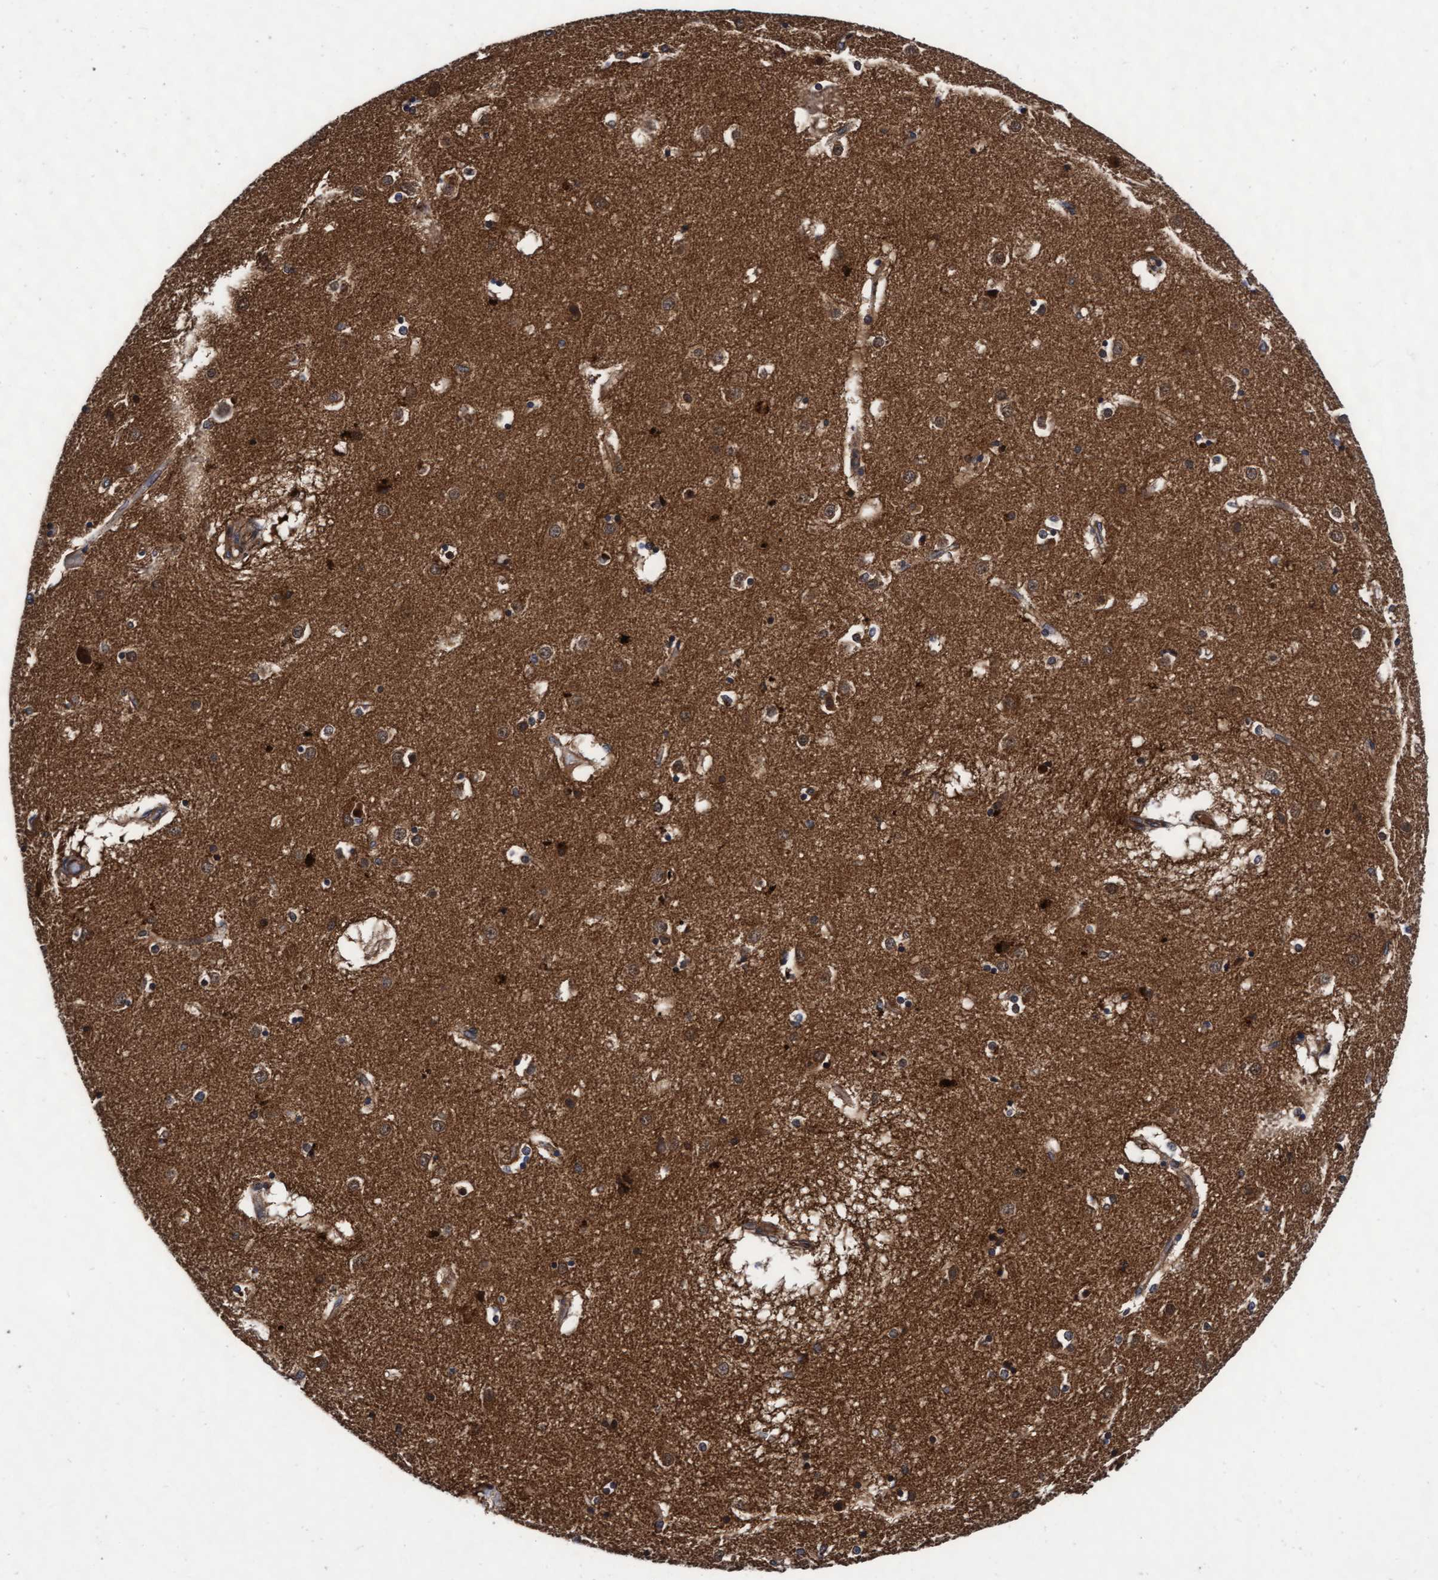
{"staining": {"intensity": "moderate", "quantity": "<25%", "location": "cytoplasmic/membranous"}, "tissue": "caudate", "cell_type": "Glial cells", "image_type": "normal", "snomed": [{"axis": "morphology", "description": "Normal tissue, NOS"}, {"axis": "topography", "description": "Lateral ventricle wall"}], "caption": "Immunohistochemistry staining of normal caudate, which demonstrates low levels of moderate cytoplasmic/membranous expression in approximately <25% of glial cells indicating moderate cytoplasmic/membranous protein expression. The staining was performed using DAB (brown) for protein detection and nuclei were counterstained in hematoxylin (blue).", "gene": "EFCAB13", "patient": {"sex": "male", "age": 70}}